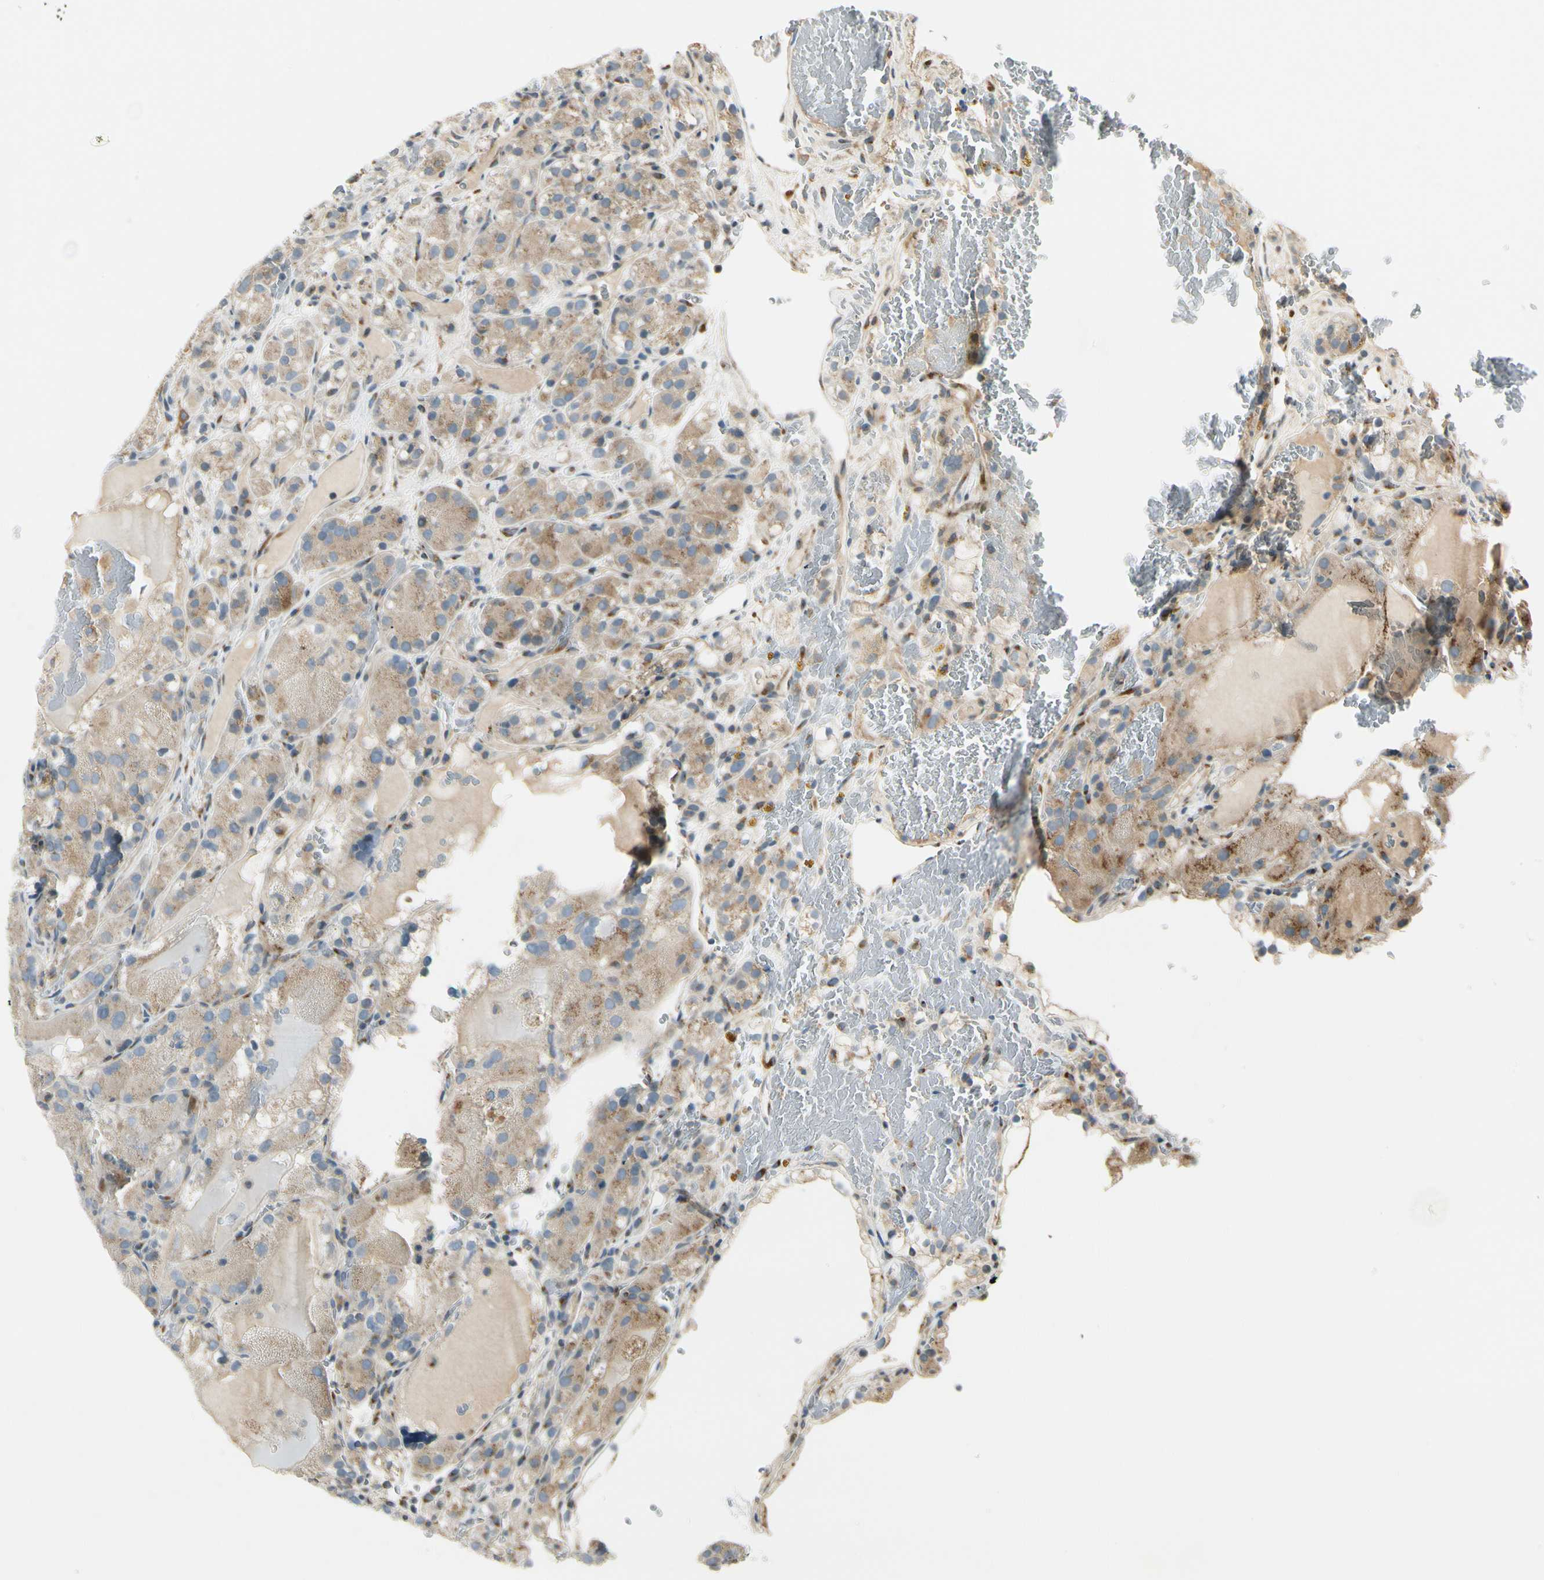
{"staining": {"intensity": "weak", "quantity": ">75%", "location": "cytoplasmic/membranous"}, "tissue": "renal cancer", "cell_type": "Tumor cells", "image_type": "cancer", "snomed": [{"axis": "morphology", "description": "Normal tissue, NOS"}, {"axis": "morphology", "description": "Adenocarcinoma, NOS"}, {"axis": "topography", "description": "Kidney"}], "caption": "Protein analysis of renal cancer tissue displays weak cytoplasmic/membranous staining in approximately >75% of tumor cells.", "gene": "MANSC1", "patient": {"sex": "male", "age": 61}}